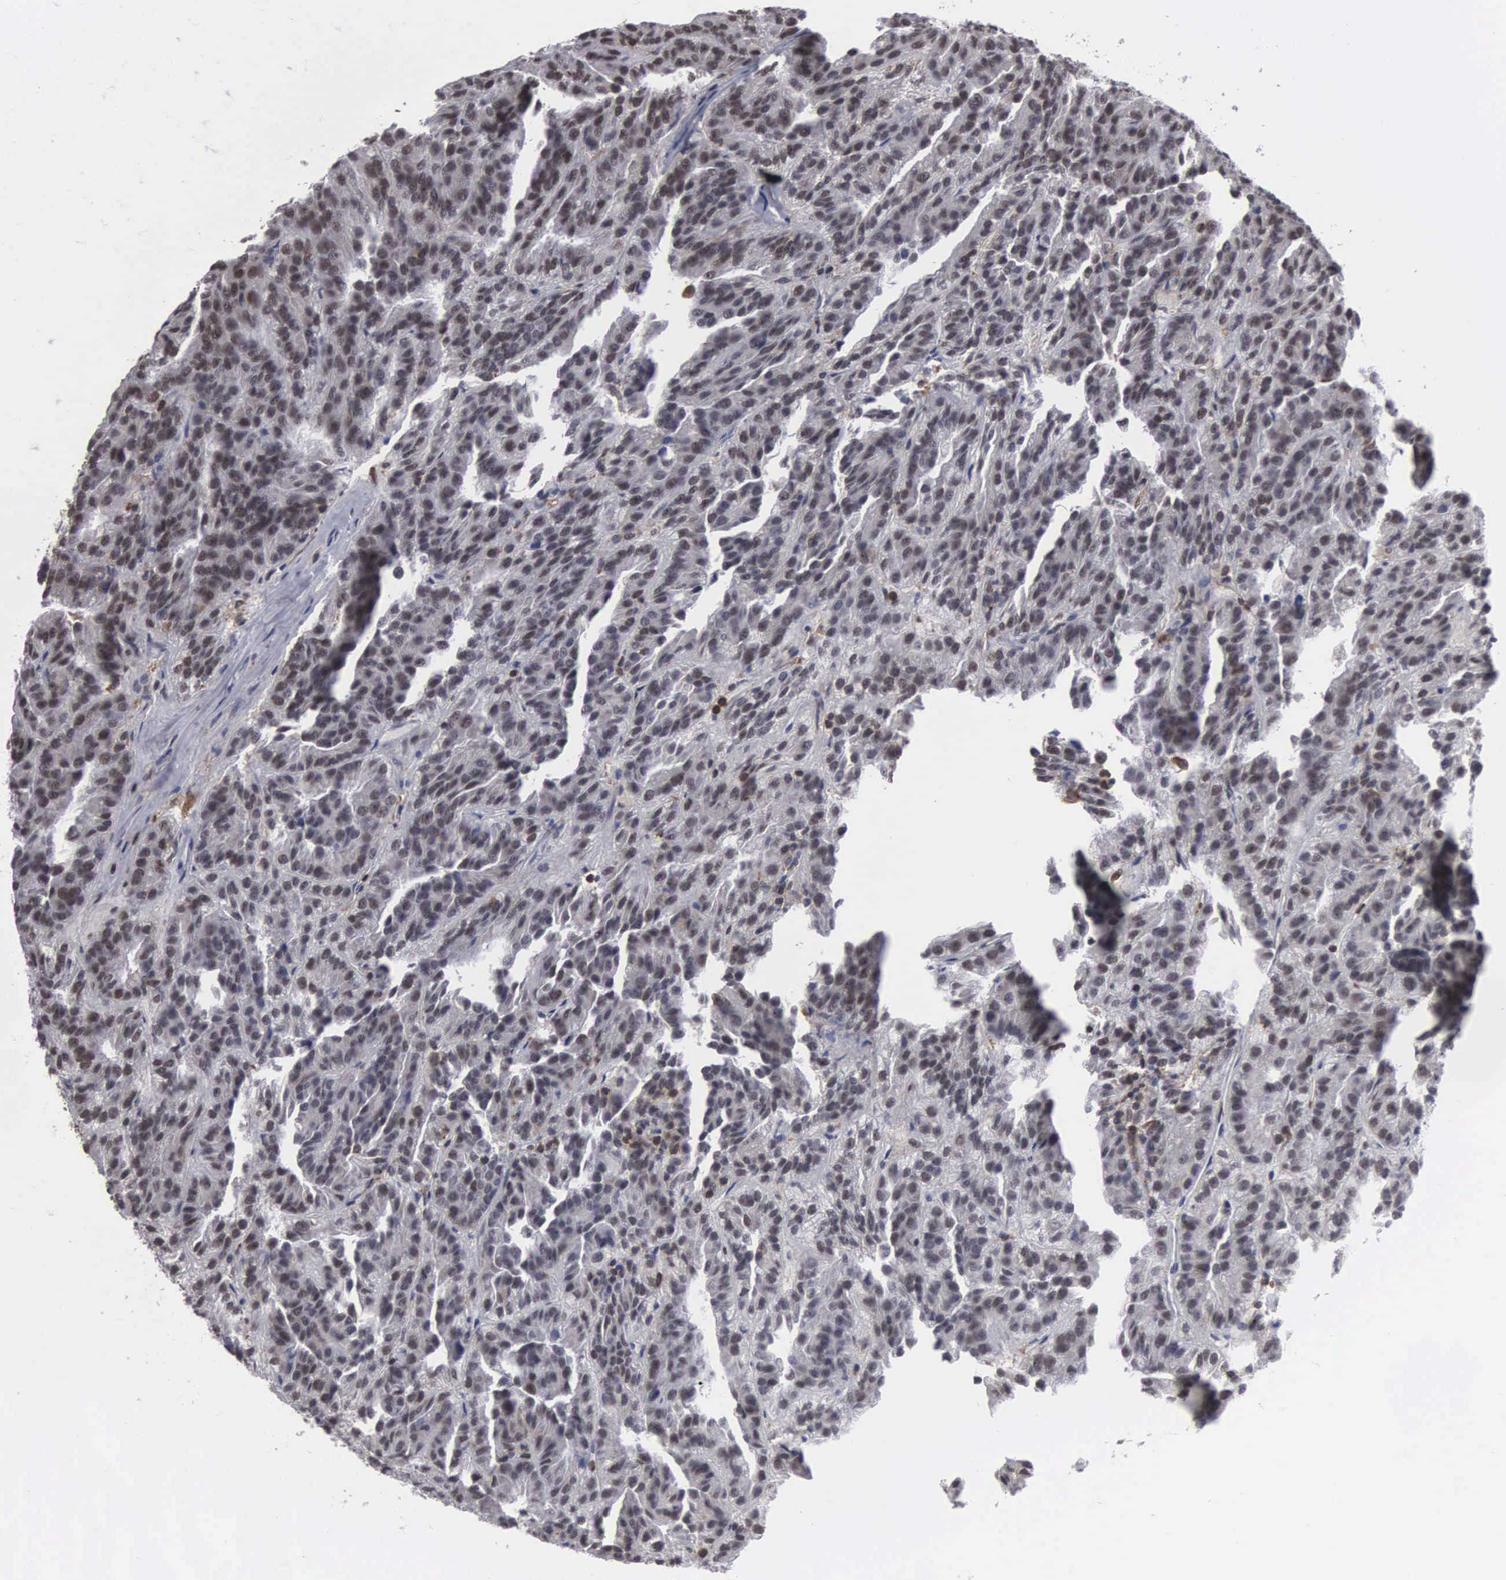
{"staining": {"intensity": "moderate", "quantity": ">75%", "location": "nuclear"}, "tissue": "renal cancer", "cell_type": "Tumor cells", "image_type": "cancer", "snomed": [{"axis": "morphology", "description": "Adenocarcinoma, NOS"}, {"axis": "topography", "description": "Kidney"}], "caption": "This micrograph exhibits immunohistochemistry (IHC) staining of renal cancer, with medium moderate nuclear expression in approximately >75% of tumor cells.", "gene": "TRMT5", "patient": {"sex": "male", "age": 46}}